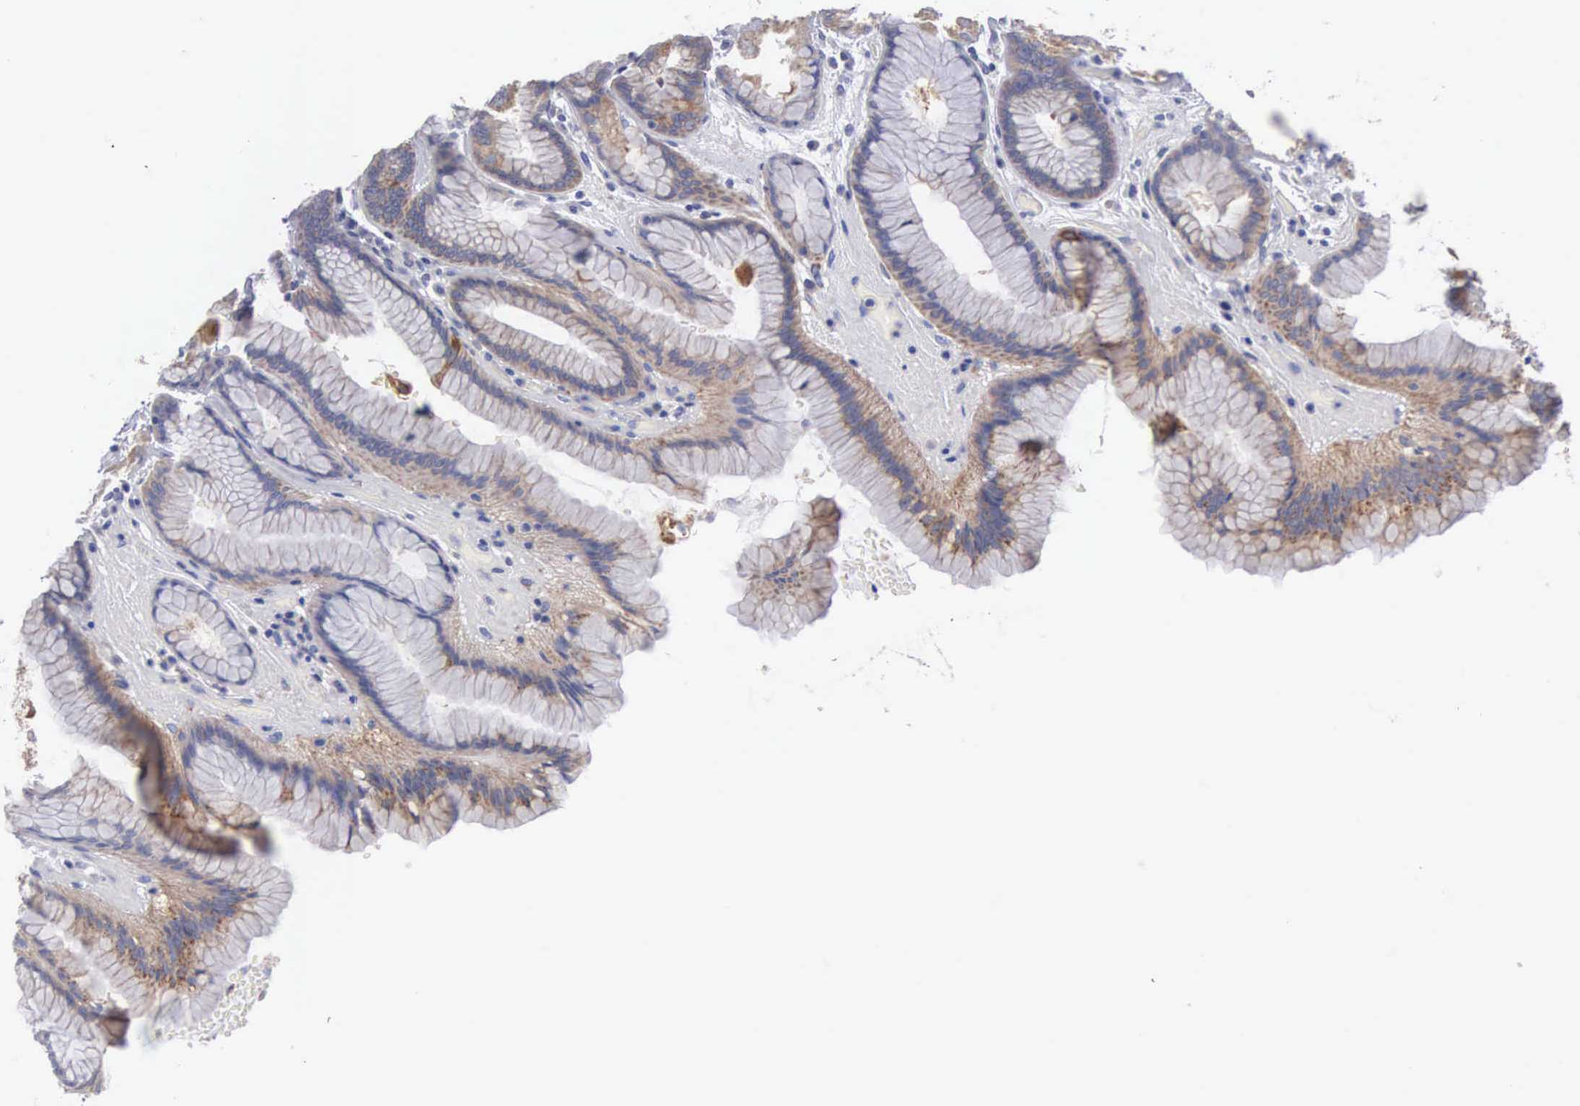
{"staining": {"intensity": "moderate", "quantity": "25%-75%", "location": "cytoplasmic/membranous"}, "tissue": "stomach", "cell_type": "Glandular cells", "image_type": "normal", "snomed": [{"axis": "morphology", "description": "Normal tissue, NOS"}, {"axis": "topography", "description": "Stomach, upper"}], "caption": "Brown immunohistochemical staining in normal human stomach shows moderate cytoplasmic/membranous expression in about 25%-75% of glandular cells. Using DAB (3,3'-diaminobenzidine) (brown) and hematoxylin (blue) stains, captured at high magnification using brightfield microscopy.", "gene": "APOOL", "patient": {"sex": "female", "age": 75}}